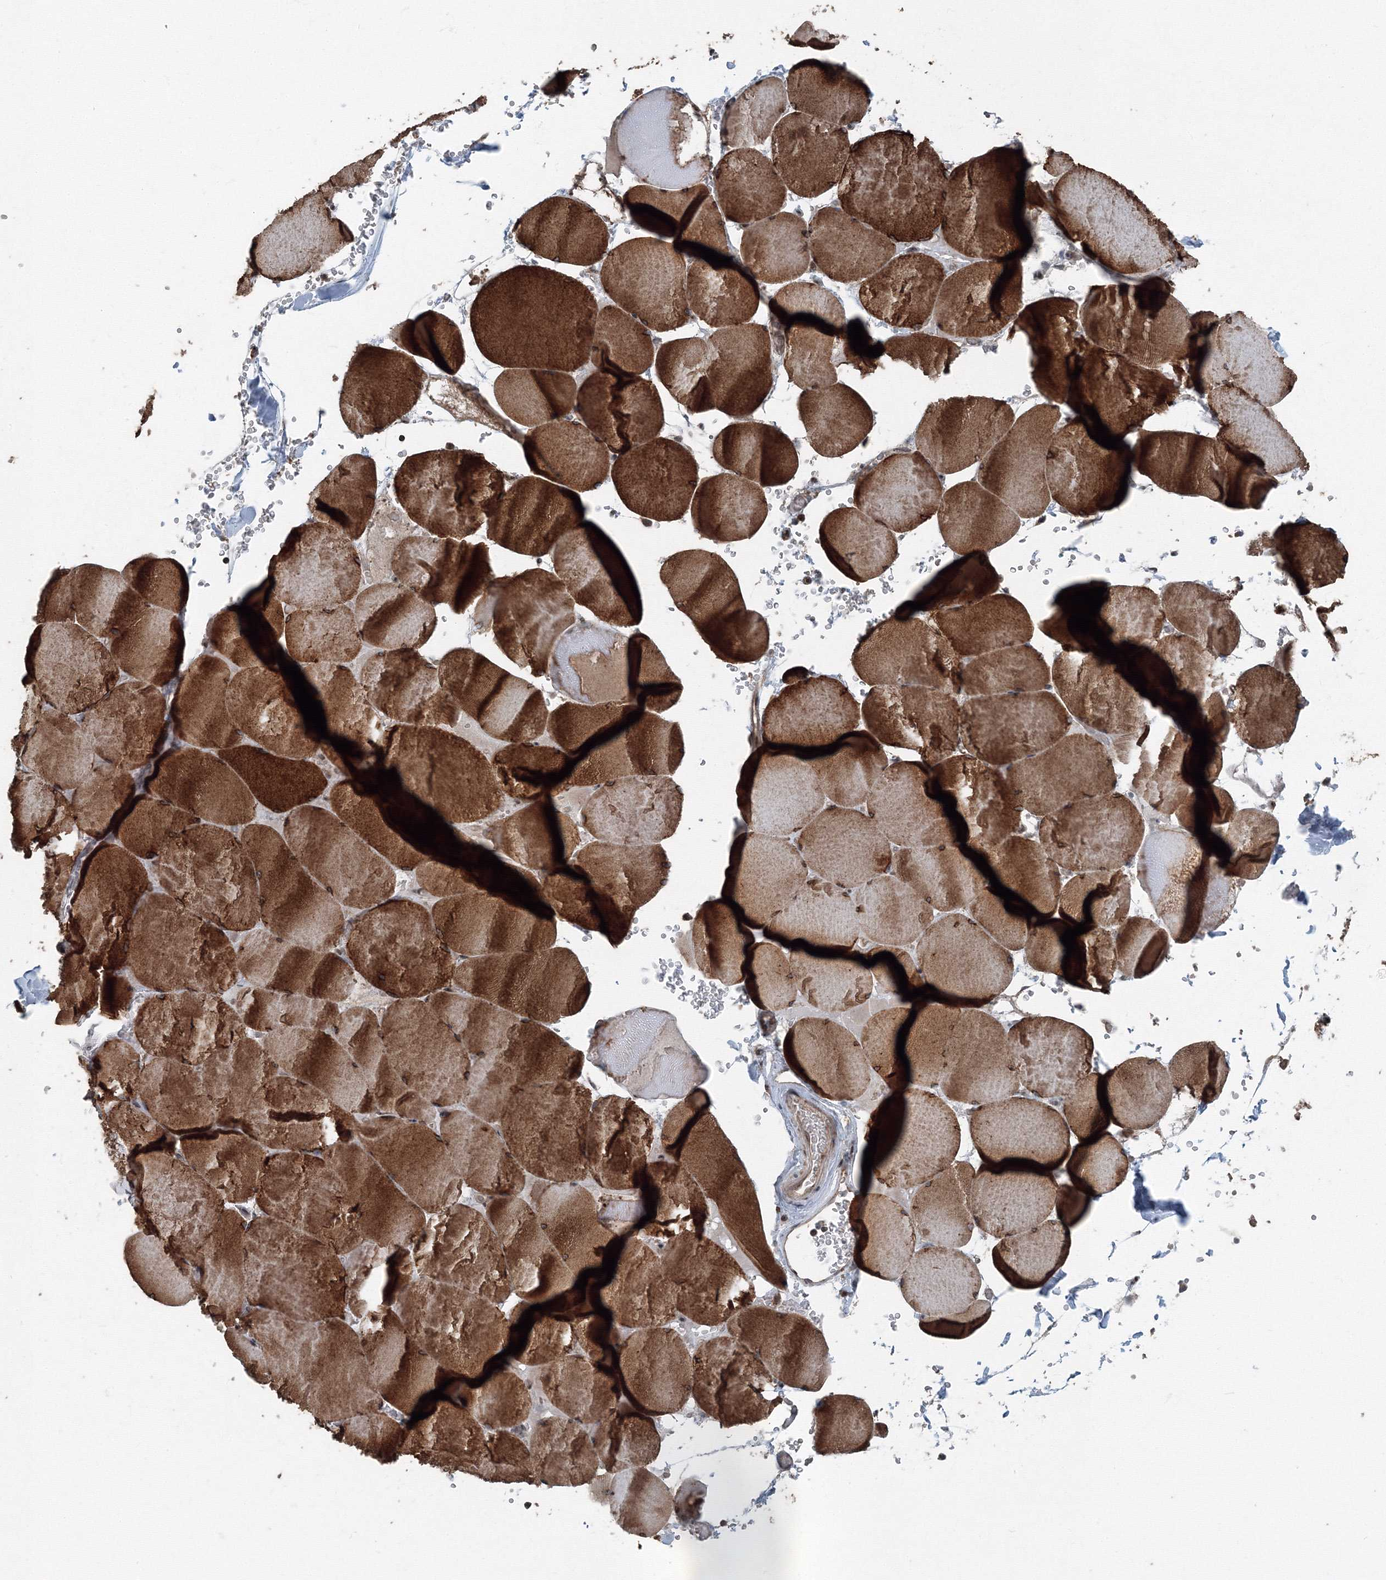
{"staining": {"intensity": "strong", "quantity": ">75%", "location": "cytoplasmic/membranous"}, "tissue": "skeletal muscle", "cell_type": "Myocytes", "image_type": "normal", "snomed": [{"axis": "morphology", "description": "Normal tissue, NOS"}, {"axis": "topography", "description": "Skeletal muscle"}, {"axis": "topography", "description": "Head-Neck"}], "caption": "Immunohistochemical staining of normal skeletal muscle displays high levels of strong cytoplasmic/membranous staining in about >75% of myocytes. (Brightfield microscopy of DAB IHC at high magnification).", "gene": "AASDH", "patient": {"sex": "male", "age": 66}}